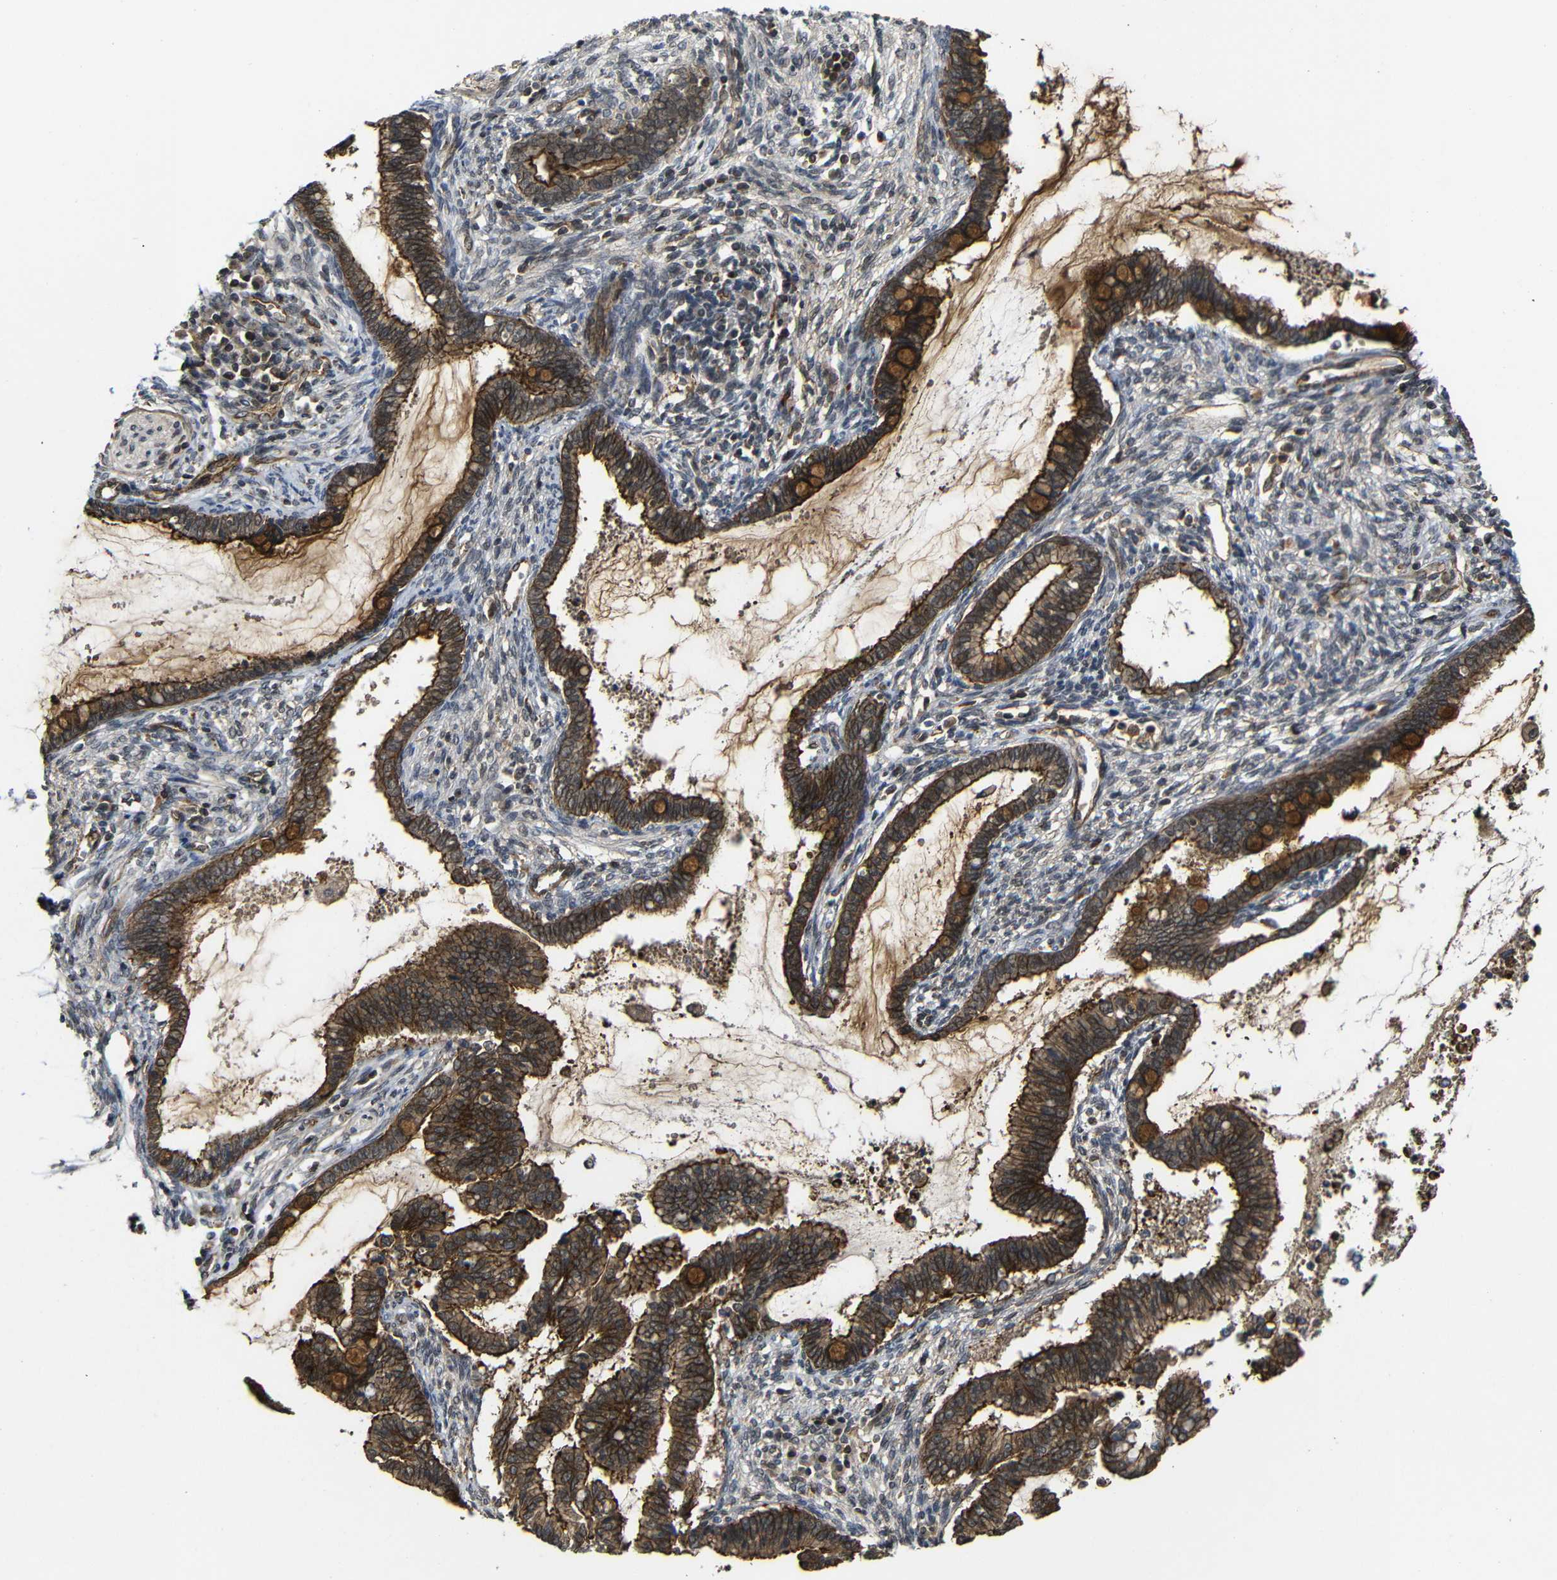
{"staining": {"intensity": "strong", "quantity": ">75%", "location": "cytoplasmic/membranous"}, "tissue": "cervical cancer", "cell_type": "Tumor cells", "image_type": "cancer", "snomed": [{"axis": "morphology", "description": "Adenocarcinoma, NOS"}, {"axis": "topography", "description": "Cervix"}], "caption": "The histopathology image demonstrates staining of cervical cancer, revealing strong cytoplasmic/membranous protein expression (brown color) within tumor cells.", "gene": "NANOS1", "patient": {"sex": "female", "age": 44}}